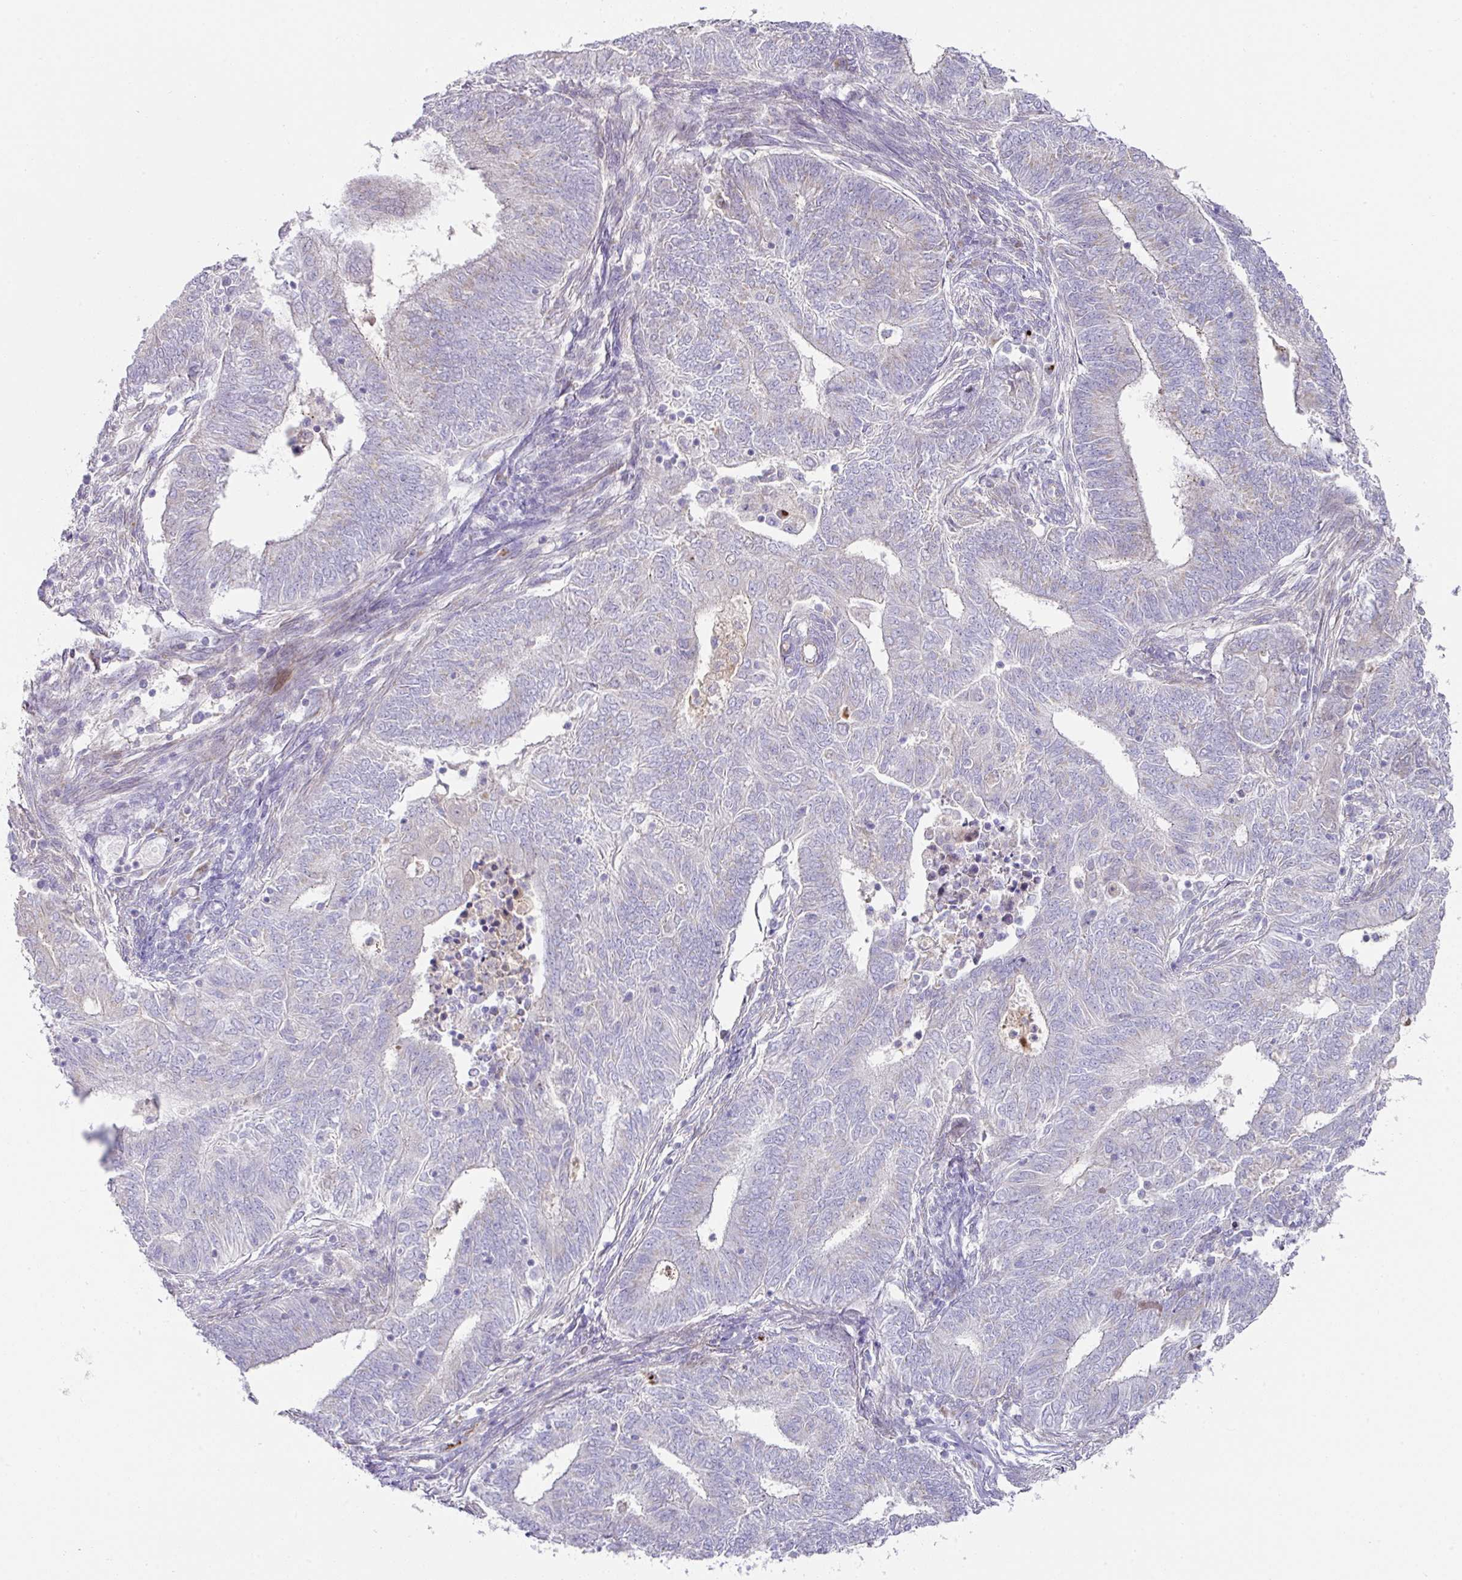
{"staining": {"intensity": "negative", "quantity": "none", "location": "none"}, "tissue": "endometrial cancer", "cell_type": "Tumor cells", "image_type": "cancer", "snomed": [{"axis": "morphology", "description": "Adenocarcinoma, NOS"}, {"axis": "topography", "description": "Endometrium"}], "caption": "IHC of endometrial adenocarcinoma demonstrates no expression in tumor cells. (DAB (3,3'-diaminobenzidine) immunohistochemistry (IHC) with hematoxylin counter stain).", "gene": "TARM1", "patient": {"sex": "female", "age": 62}}